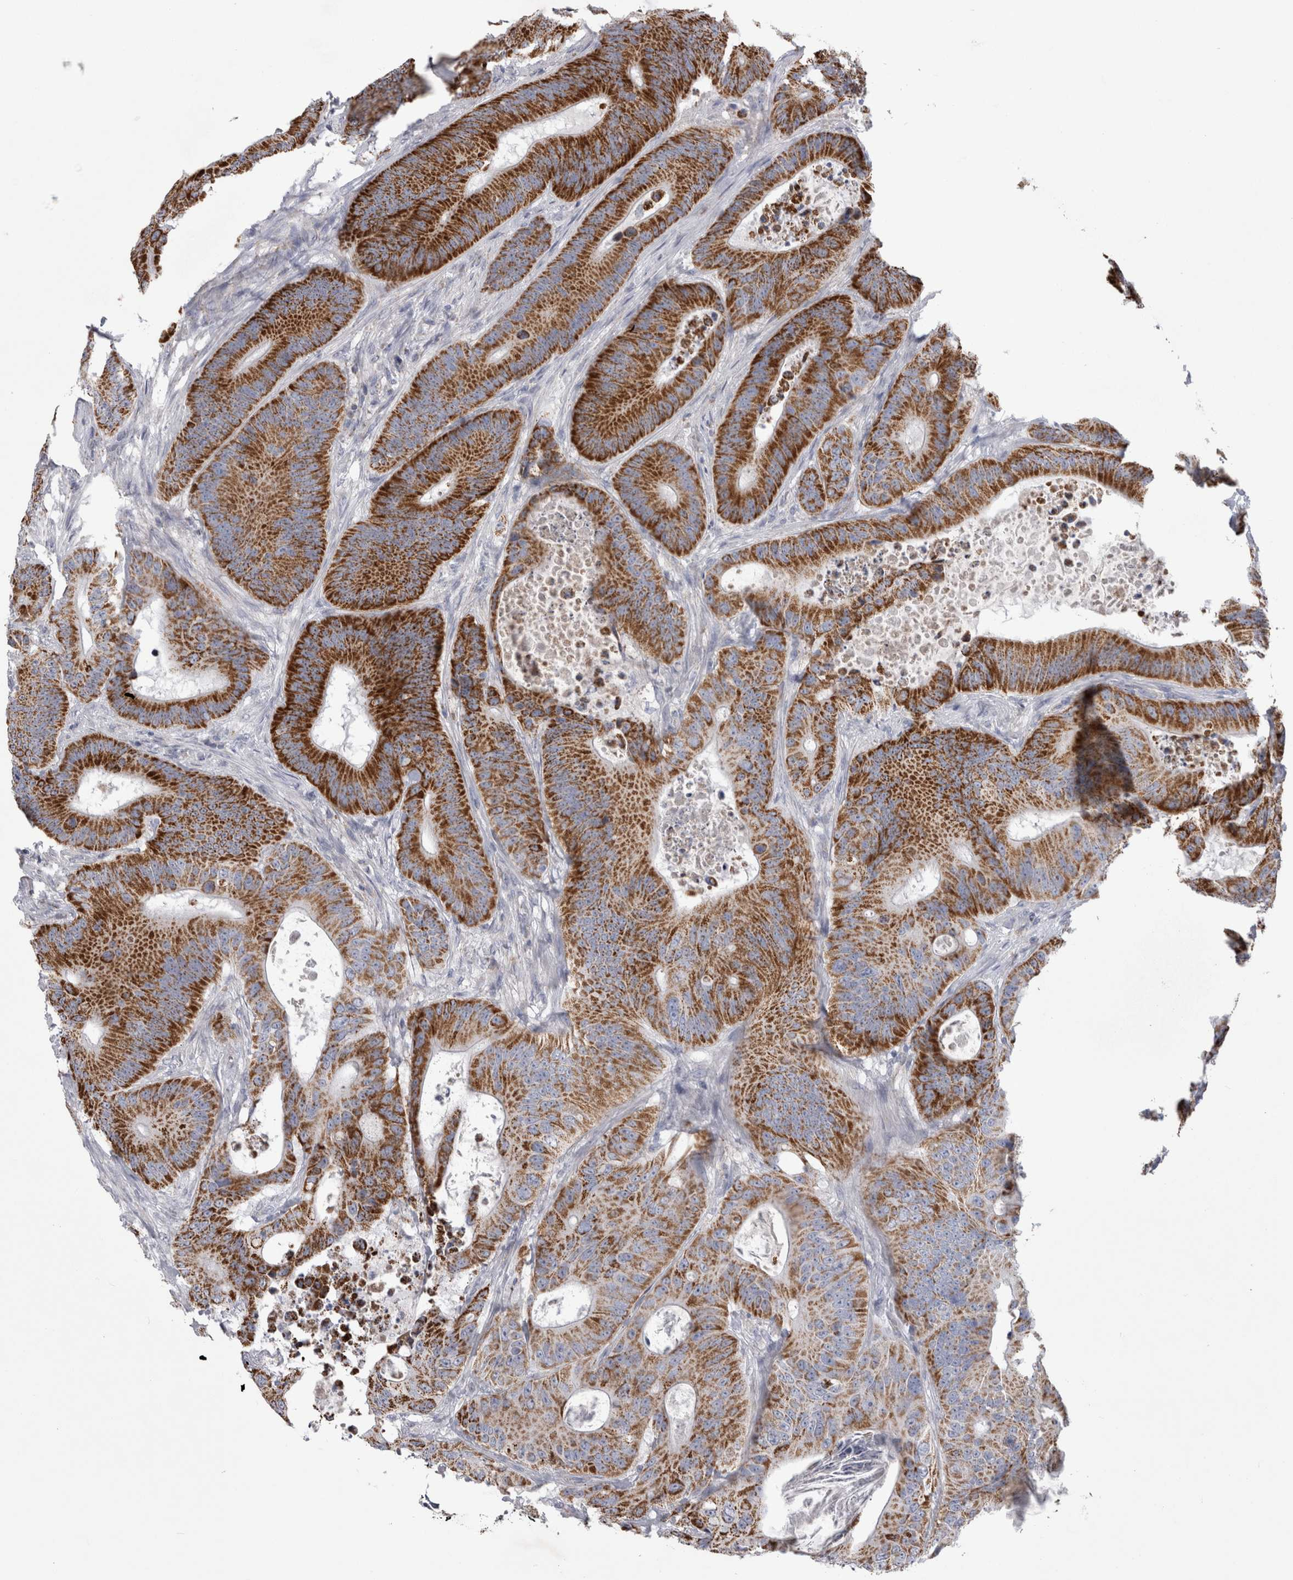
{"staining": {"intensity": "strong", "quantity": ">75%", "location": "cytoplasmic/membranous"}, "tissue": "colorectal cancer", "cell_type": "Tumor cells", "image_type": "cancer", "snomed": [{"axis": "morphology", "description": "Adenocarcinoma, NOS"}, {"axis": "topography", "description": "Colon"}], "caption": "Immunohistochemistry photomicrograph of neoplastic tissue: colorectal cancer (adenocarcinoma) stained using IHC displays high levels of strong protein expression localized specifically in the cytoplasmic/membranous of tumor cells, appearing as a cytoplasmic/membranous brown color.", "gene": "HDHD3", "patient": {"sex": "male", "age": 83}}